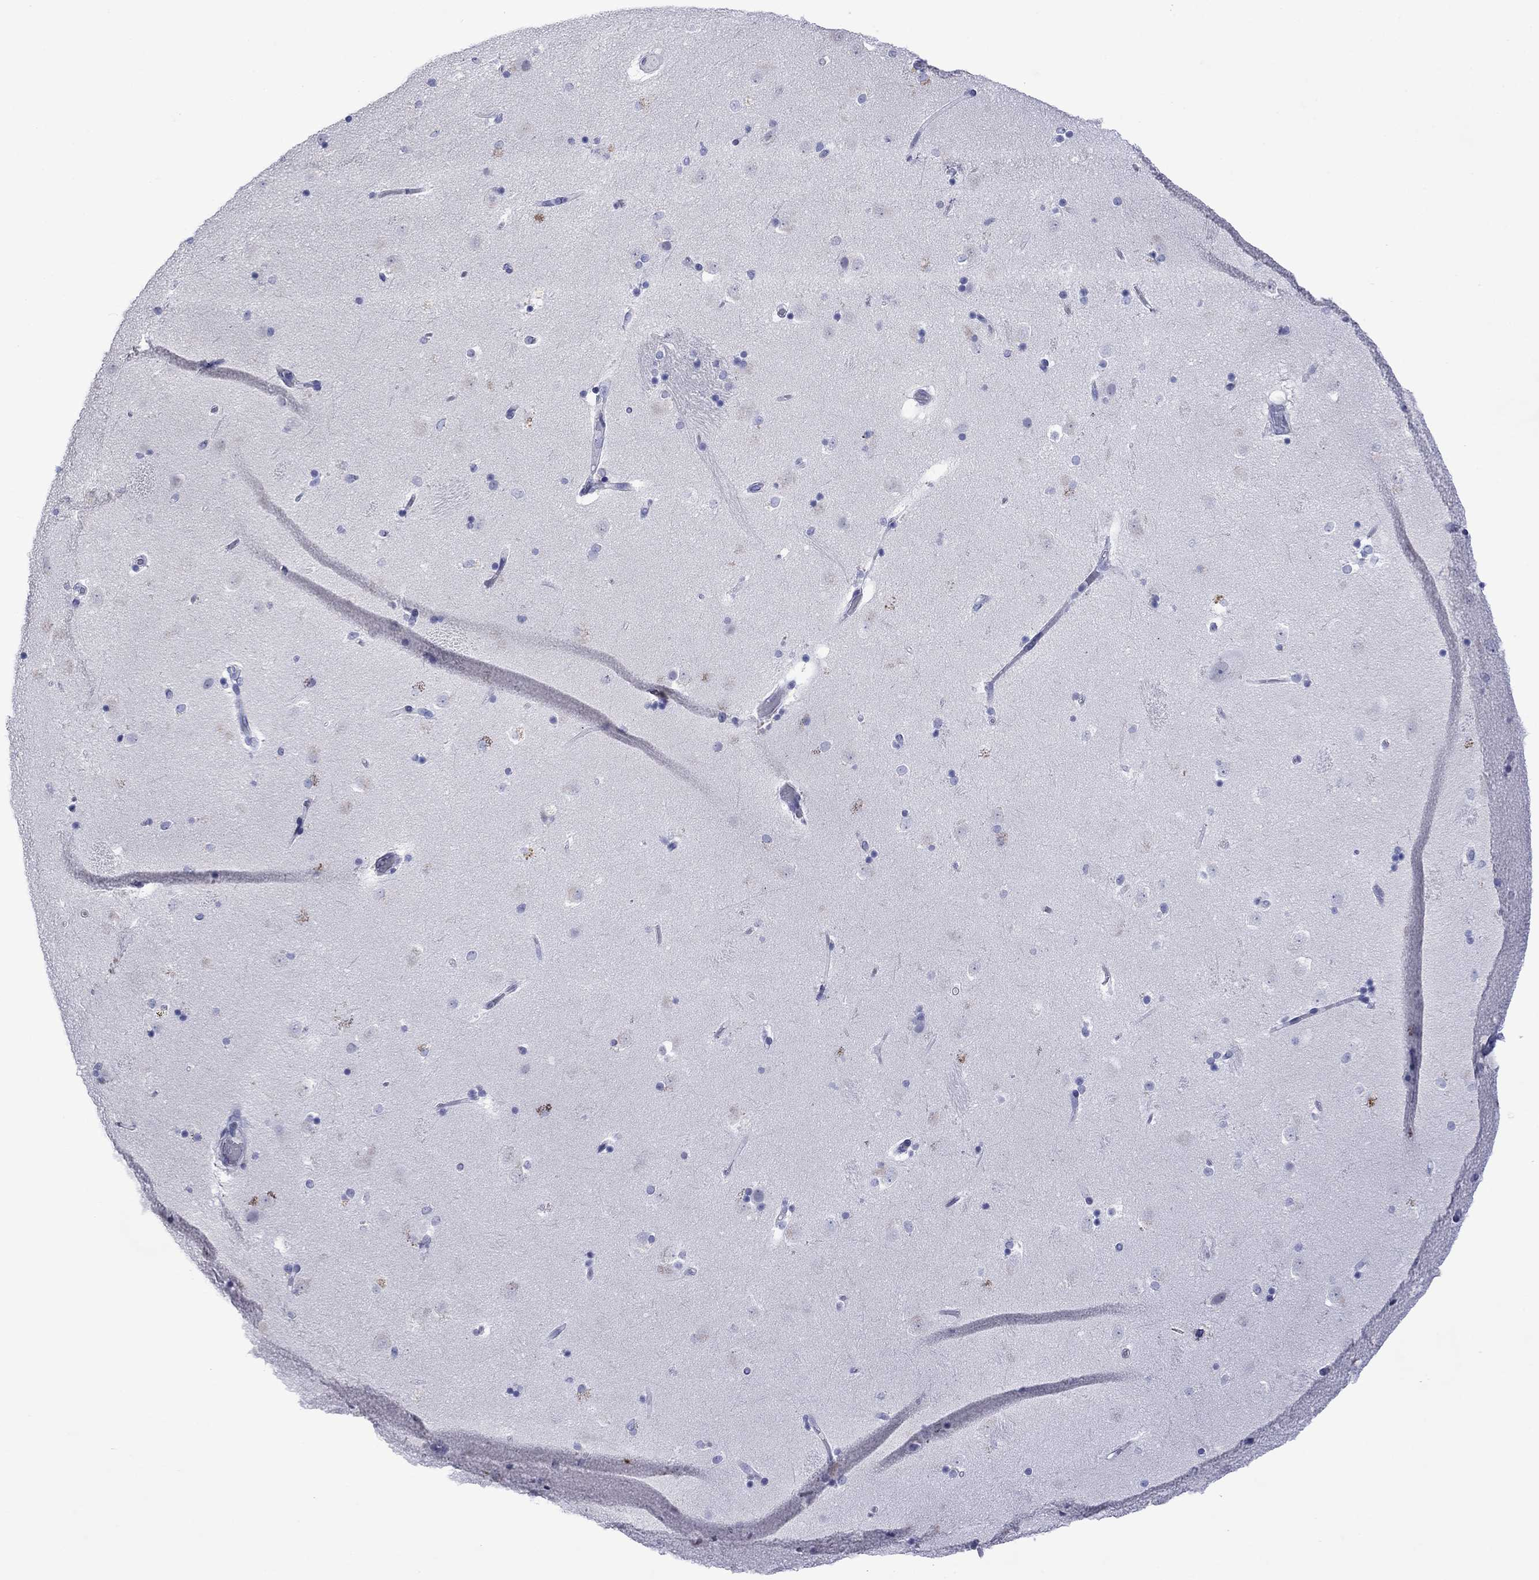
{"staining": {"intensity": "negative", "quantity": "none", "location": "none"}, "tissue": "caudate", "cell_type": "Glial cells", "image_type": "normal", "snomed": [{"axis": "morphology", "description": "Normal tissue, NOS"}, {"axis": "topography", "description": "Lateral ventricle wall"}], "caption": "Caudate was stained to show a protein in brown. There is no significant staining in glial cells.", "gene": "PIWIL1", "patient": {"sex": "male", "age": 51}}